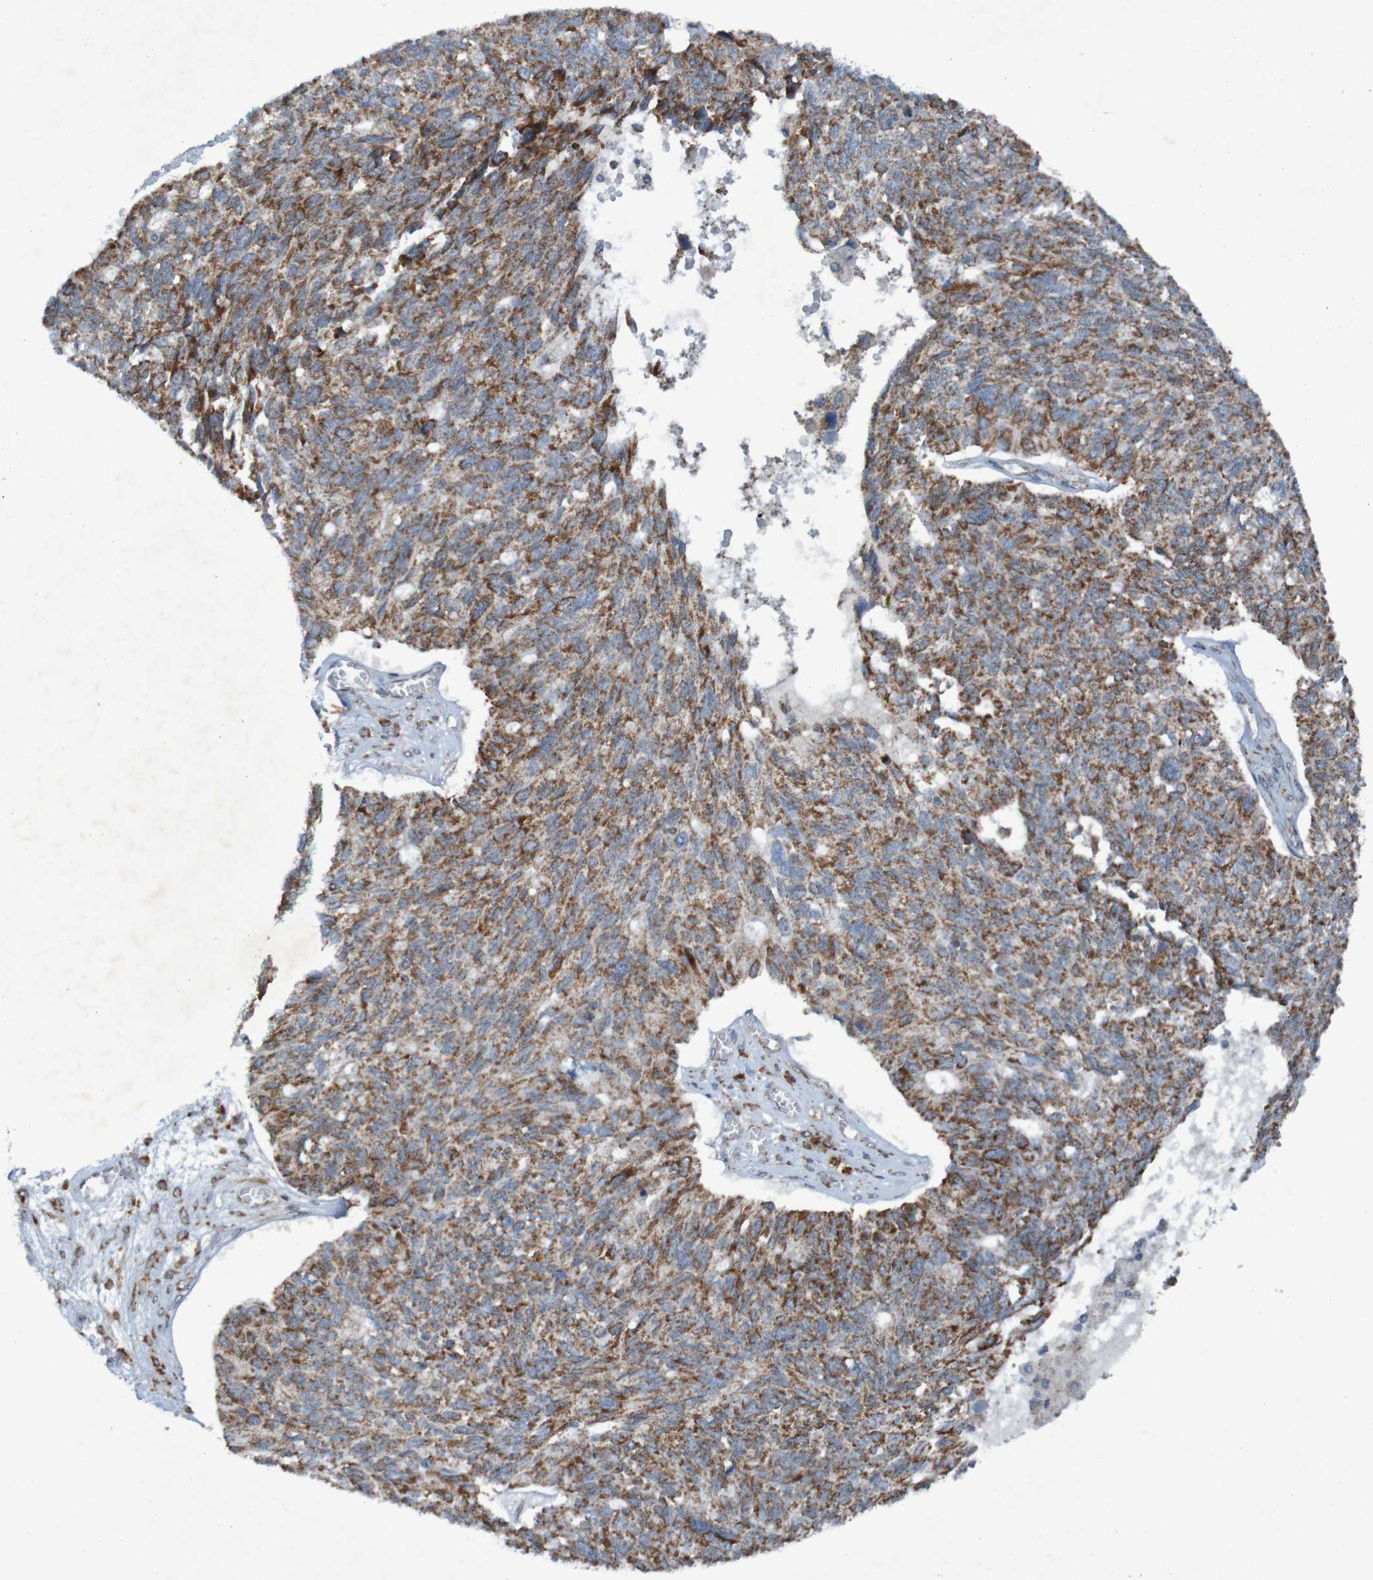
{"staining": {"intensity": "moderate", "quantity": ">75%", "location": "cytoplasmic/membranous"}, "tissue": "ovarian cancer", "cell_type": "Tumor cells", "image_type": "cancer", "snomed": [{"axis": "morphology", "description": "Cystadenocarcinoma, serous, NOS"}, {"axis": "topography", "description": "Ovary"}], "caption": "The image reveals immunohistochemical staining of ovarian serous cystadenocarcinoma. There is moderate cytoplasmic/membranous expression is identified in about >75% of tumor cells. Ihc stains the protein in brown and the nuclei are stained blue.", "gene": "CCDC51", "patient": {"sex": "female", "age": 79}}